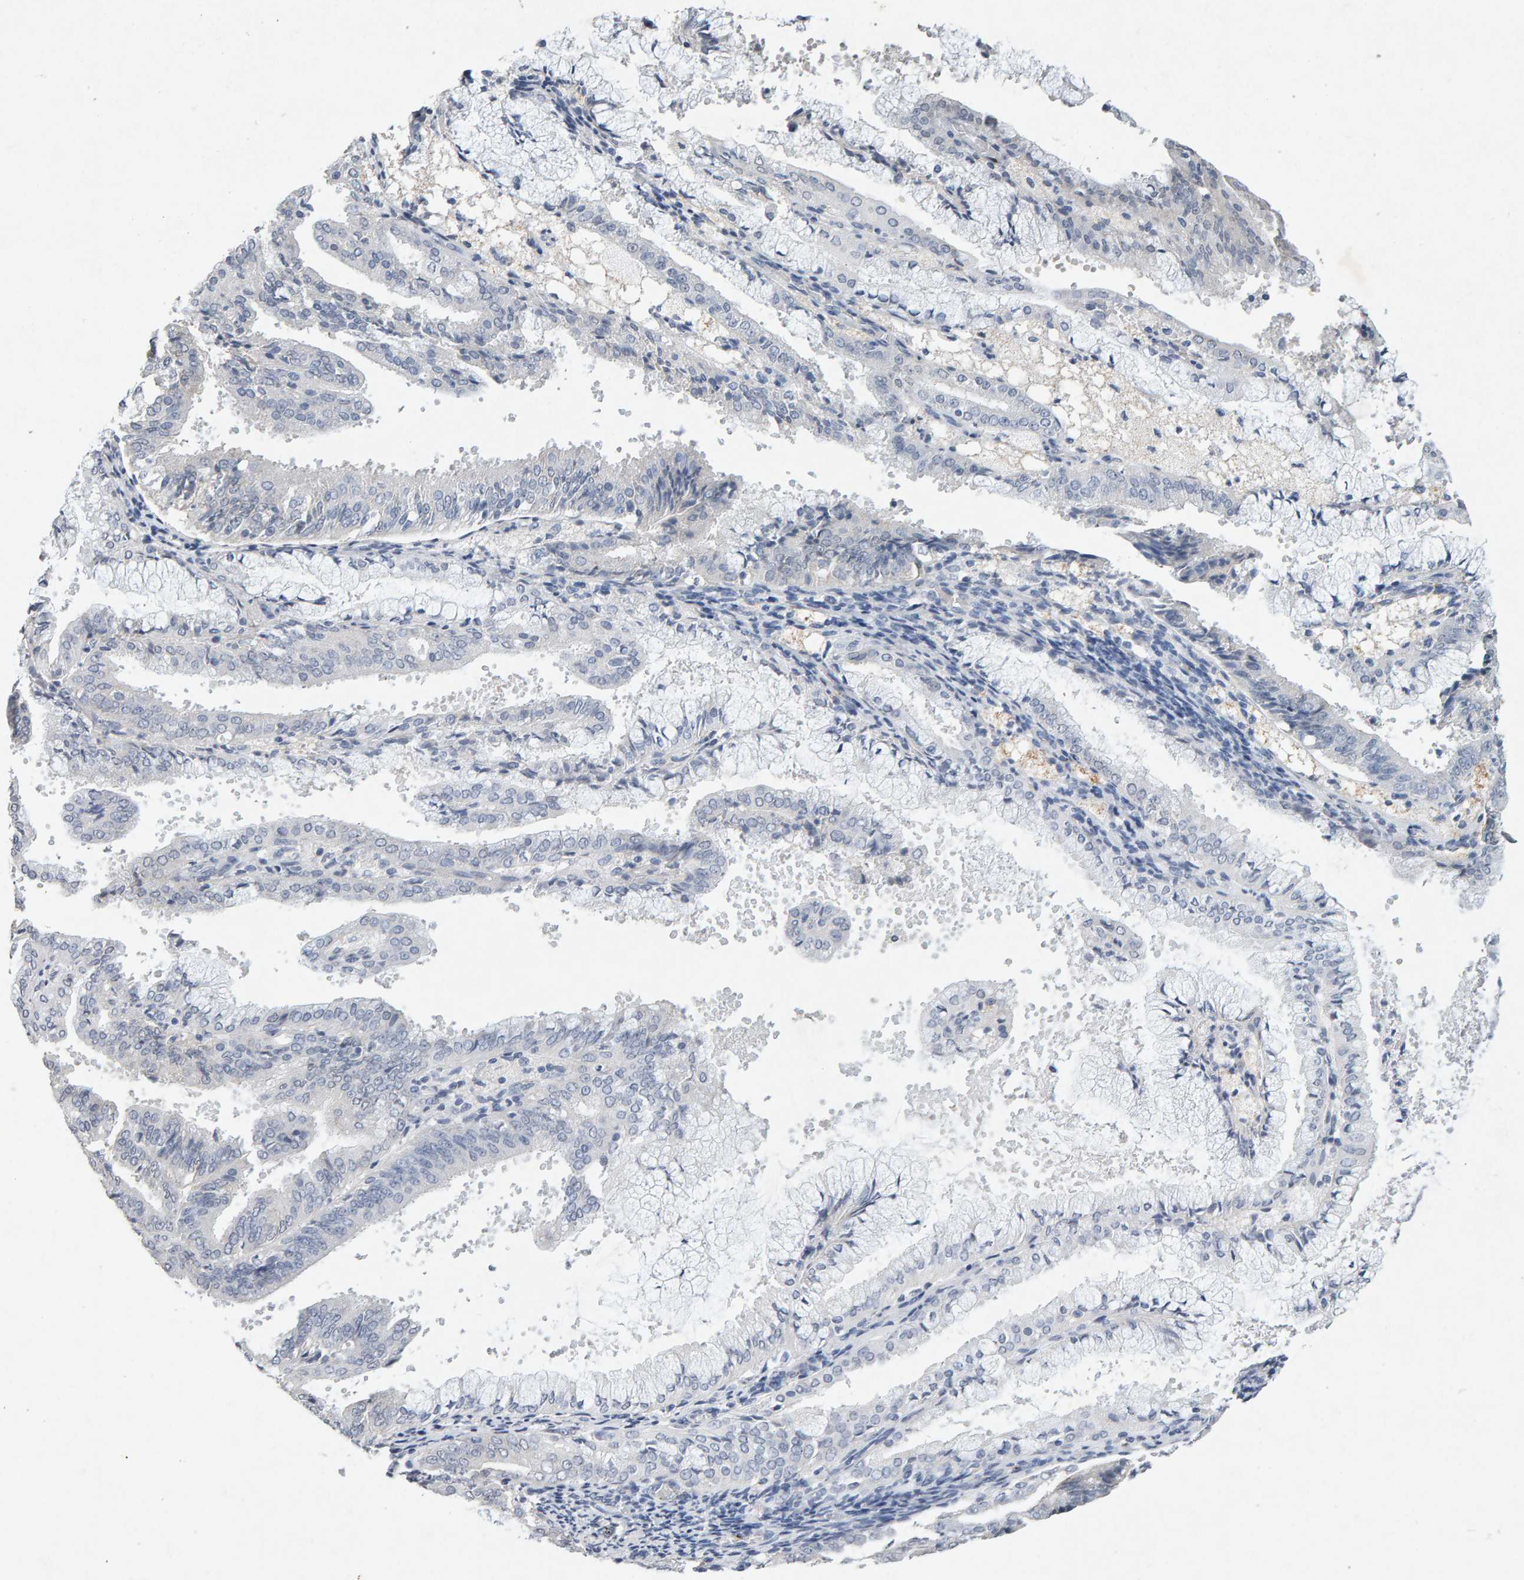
{"staining": {"intensity": "negative", "quantity": "none", "location": "none"}, "tissue": "endometrial cancer", "cell_type": "Tumor cells", "image_type": "cancer", "snomed": [{"axis": "morphology", "description": "Adenocarcinoma, NOS"}, {"axis": "topography", "description": "Endometrium"}], "caption": "Endometrial cancer was stained to show a protein in brown. There is no significant positivity in tumor cells.", "gene": "PTPRM", "patient": {"sex": "female", "age": 63}}